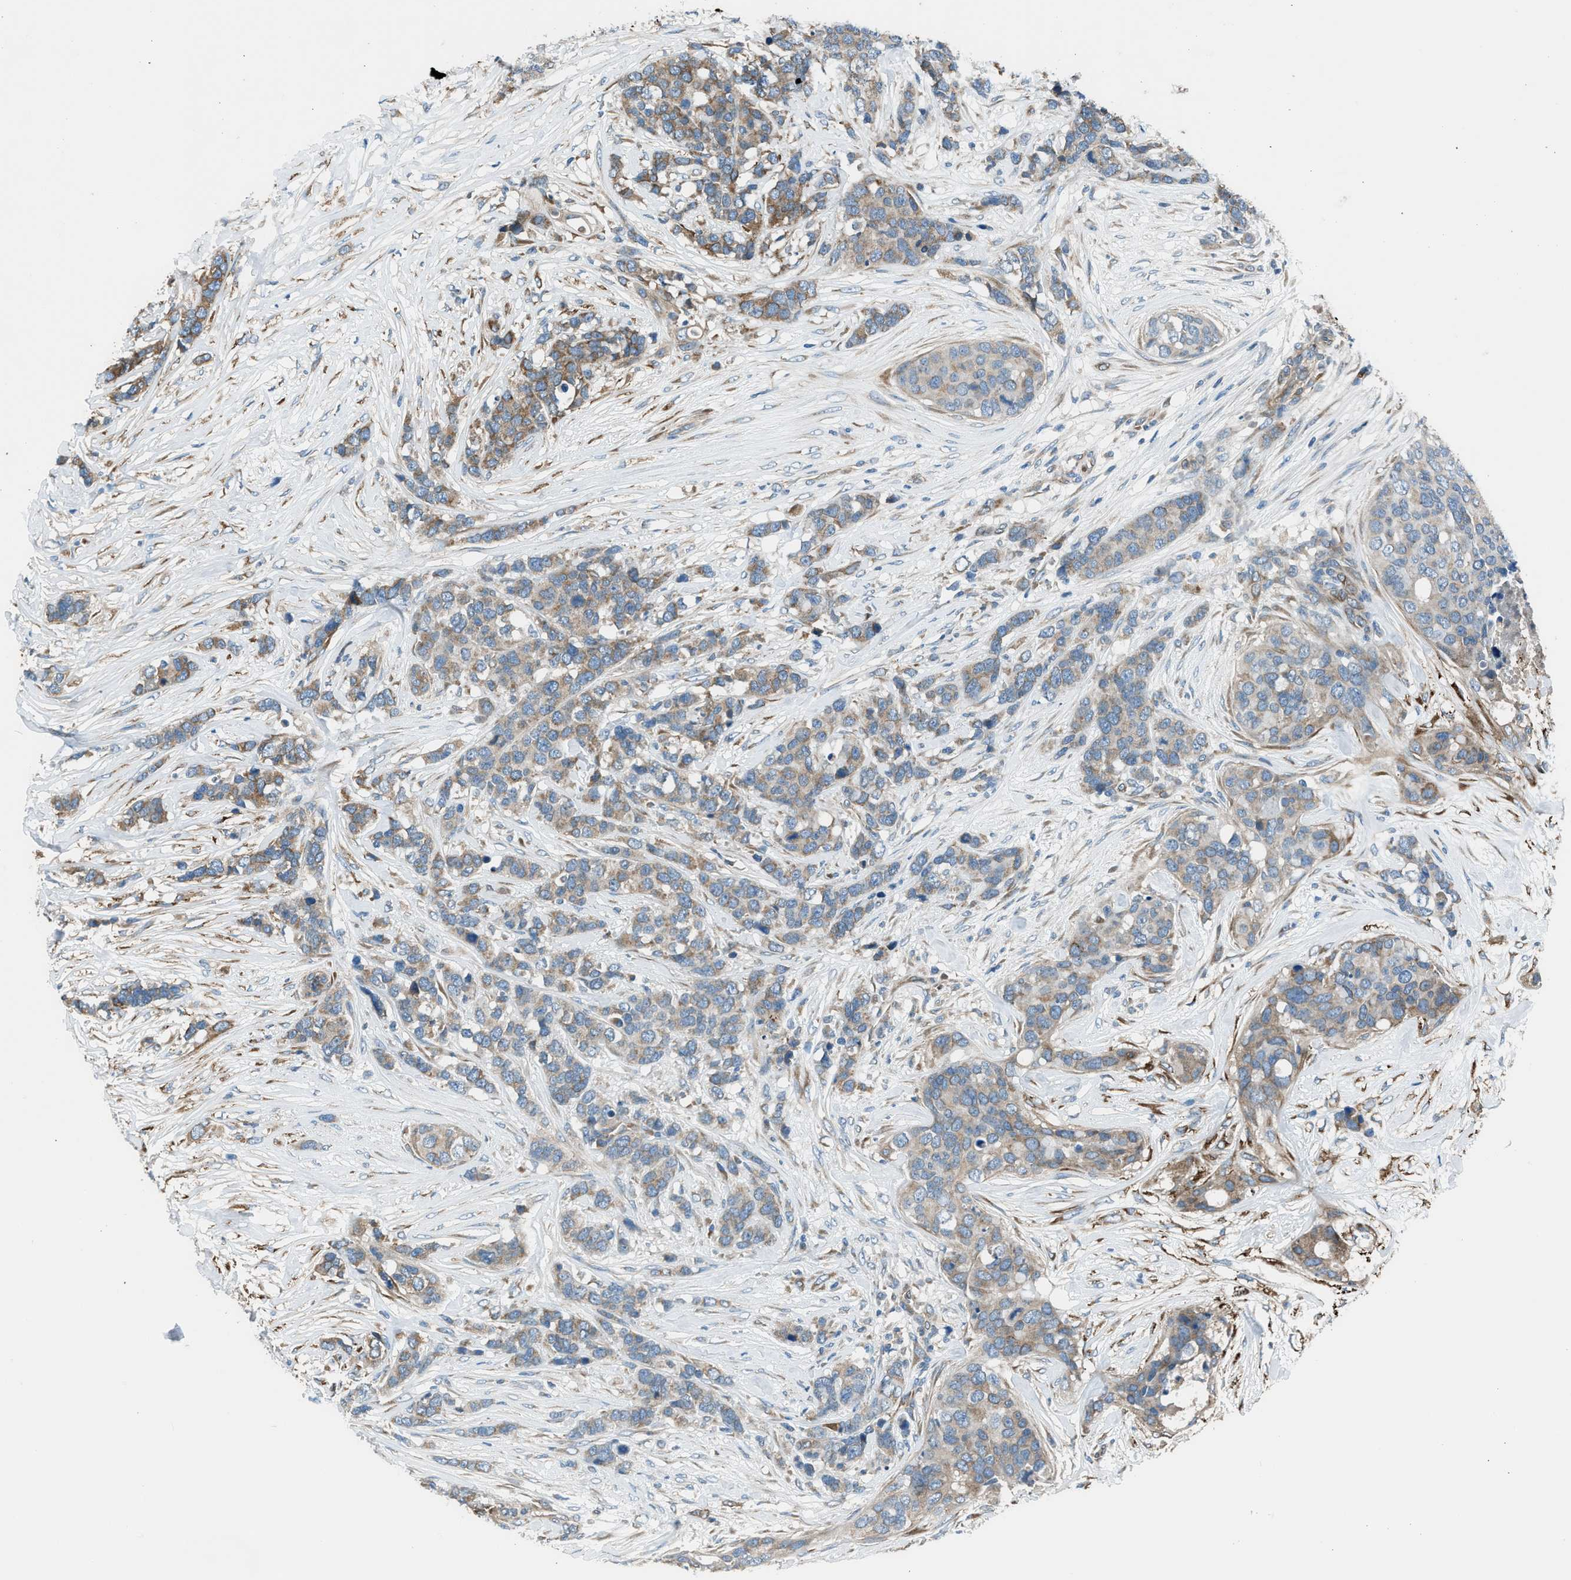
{"staining": {"intensity": "moderate", "quantity": "<25%", "location": "cytoplasmic/membranous"}, "tissue": "breast cancer", "cell_type": "Tumor cells", "image_type": "cancer", "snomed": [{"axis": "morphology", "description": "Lobular carcinoma"}, {"axis": "topography", "description": "Breast"}], "caption": "Human breast cancer (lobular carcinoma) stained with a brown dye shows moderate cytoplasmic/membranous positive positivity in about <25% of tumor cells.", "gene": "LMBR1", "patient": {"sex": "female", "age": 59}}